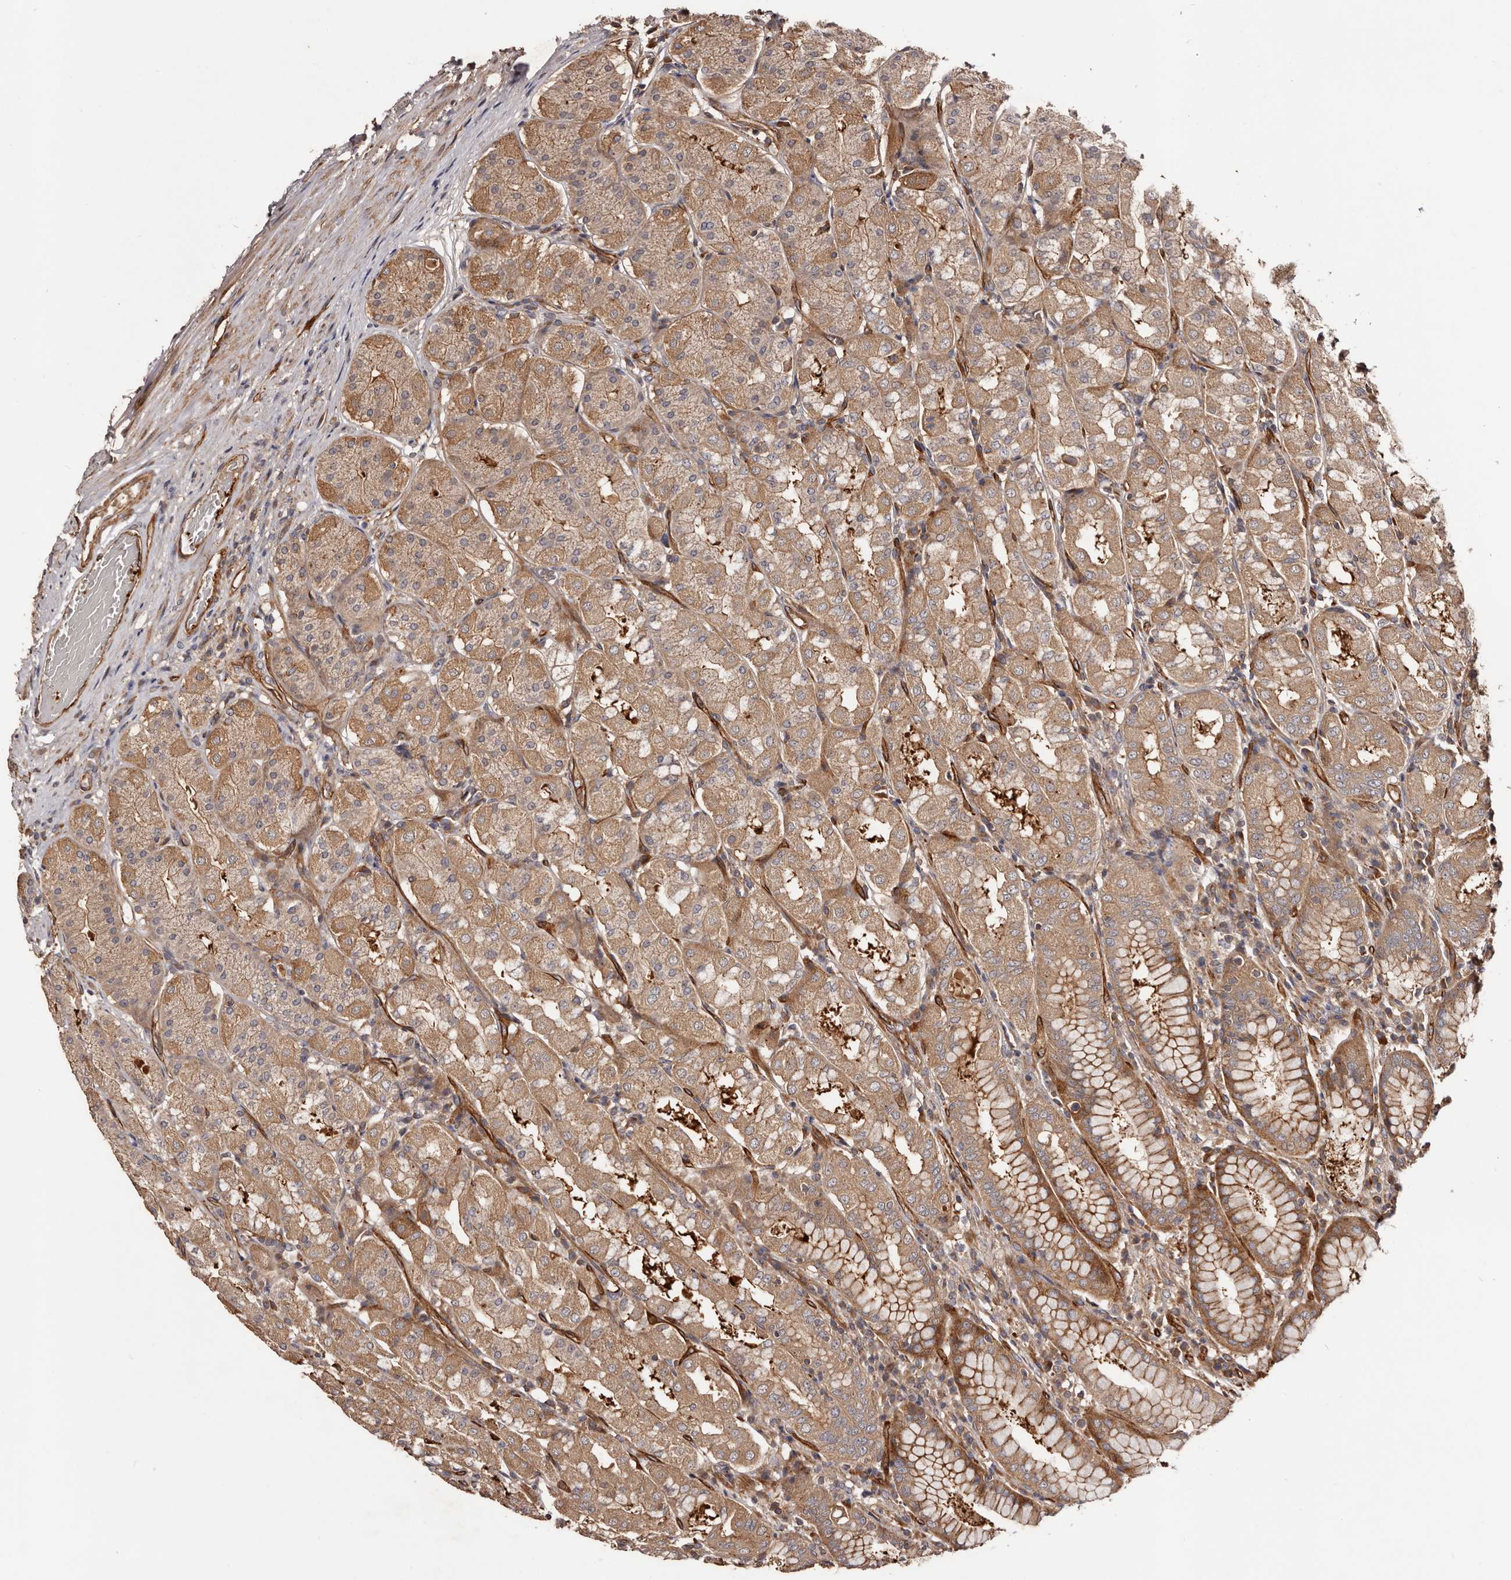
{"staining": {"intensity": "moderate", "quantity": ">75%", "location": "cytoplasmic/membranous"}, "tissue": "stomach", "cell_type": "Glandular cells", "image_type": "normal", "snomed": [{"axis": "morphology", "description": "Normal tissue, NOS"}, {"axis": "topography", "description": "Stomach"}, {"axis": "topography", "description": "Stomach, lower"}], "caption": "DAB immunohistochemical staining of unremarkable human stomach exhibits moderate cytoplasmic/membranous protein positivity in about >75% of glandular cells.", "gene": "GTPBP1", "patient": {"sex": "female", "age": 56}}